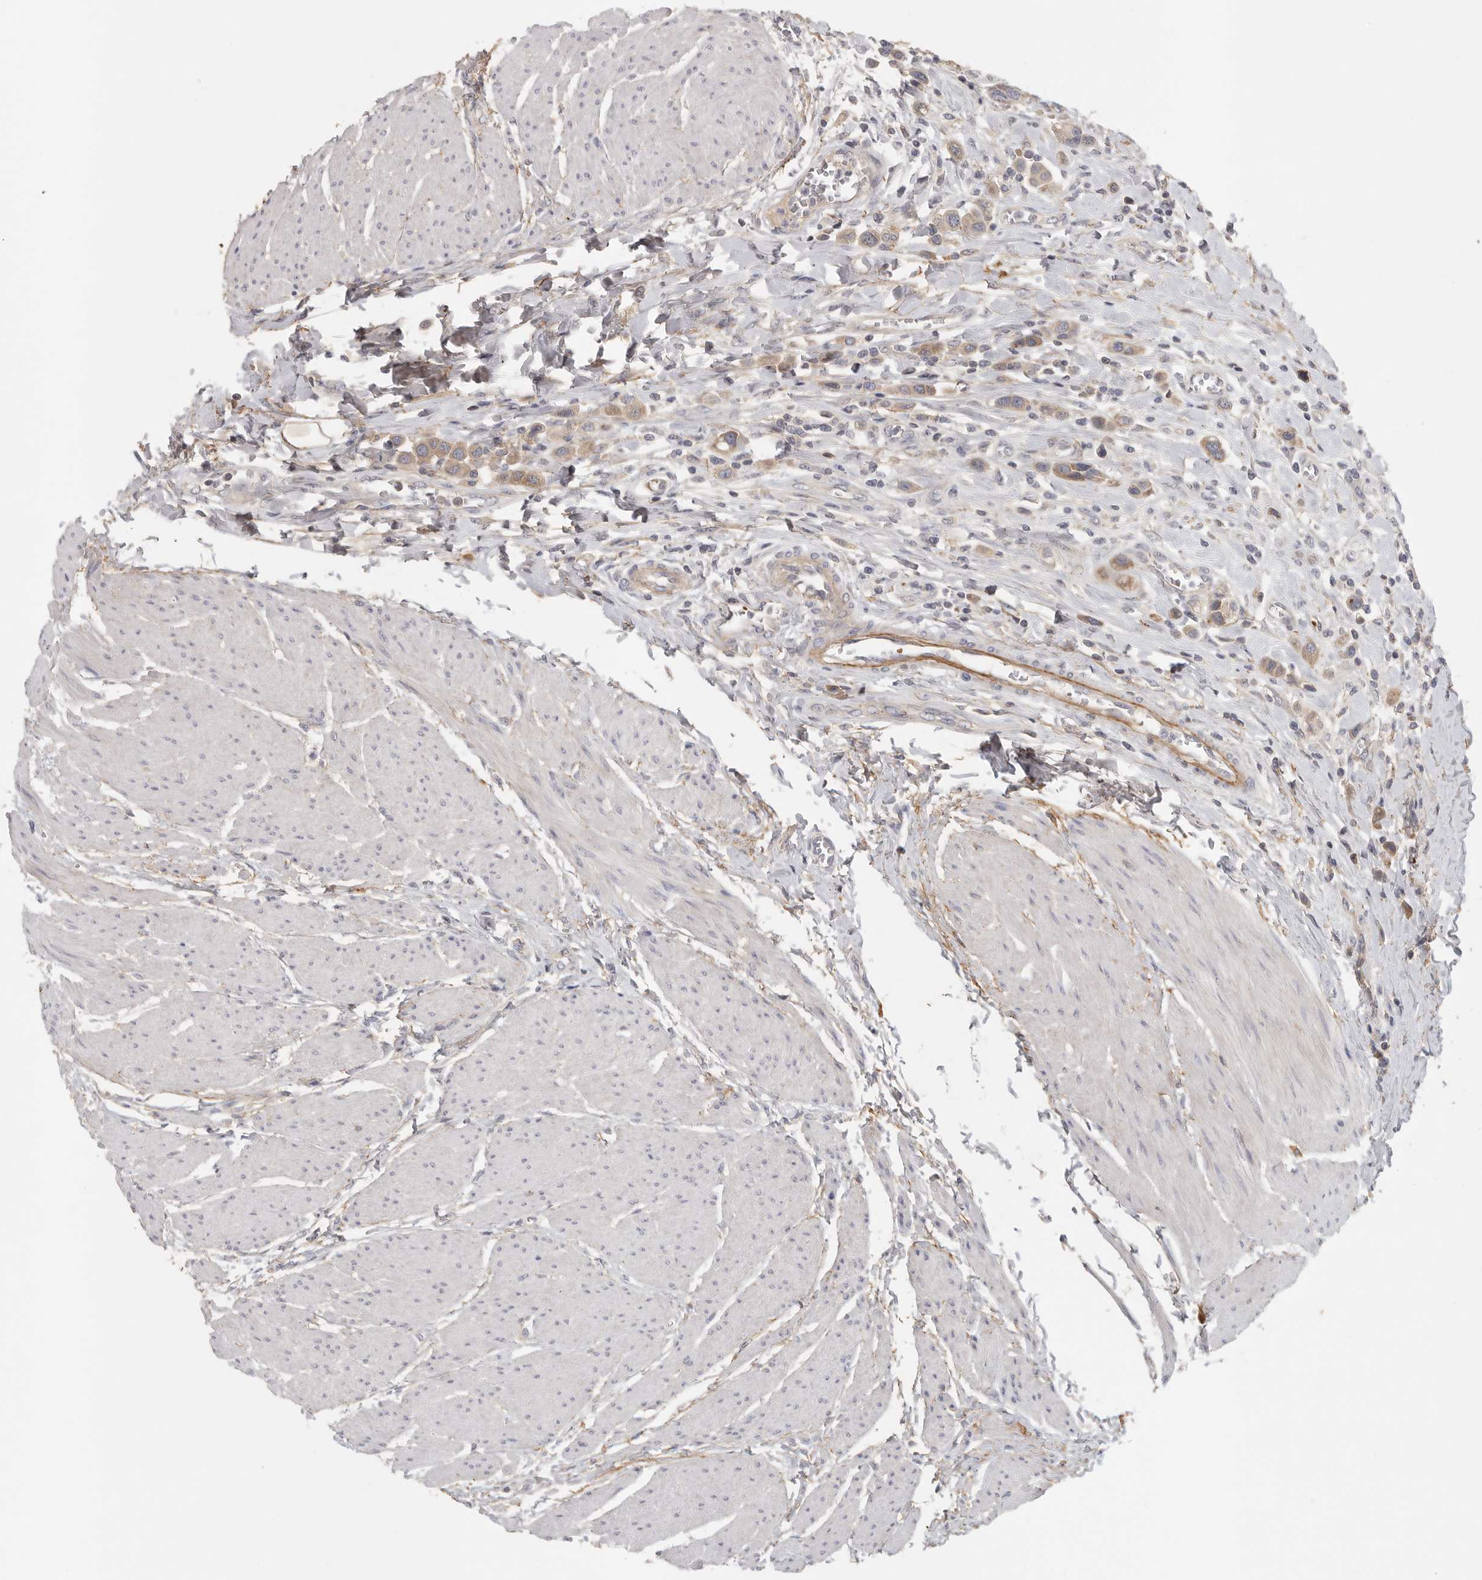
{"staining": {"intensity": "moderate", "quantity": "<25%", "location": "cytoplasmic/membranous"}, "tissue": "urothelial cancer", "cell_type": "Tumor cells", "image_type": "cancer", "snomed": [{"axis": "morphology", "description": "Urothelial carcinoma, High grade"}, {"axis": "topography", "description": "Urinary bladder"}], "caption": "High-grade urothelial carcinoma tissue reveals moderate cytoplasmic/membranous positivity in about <25% of tumor cells, visualized by immunohistochemistry.", "gene": "CFAP298", "patient": {"sex": "male", "age": 50}}